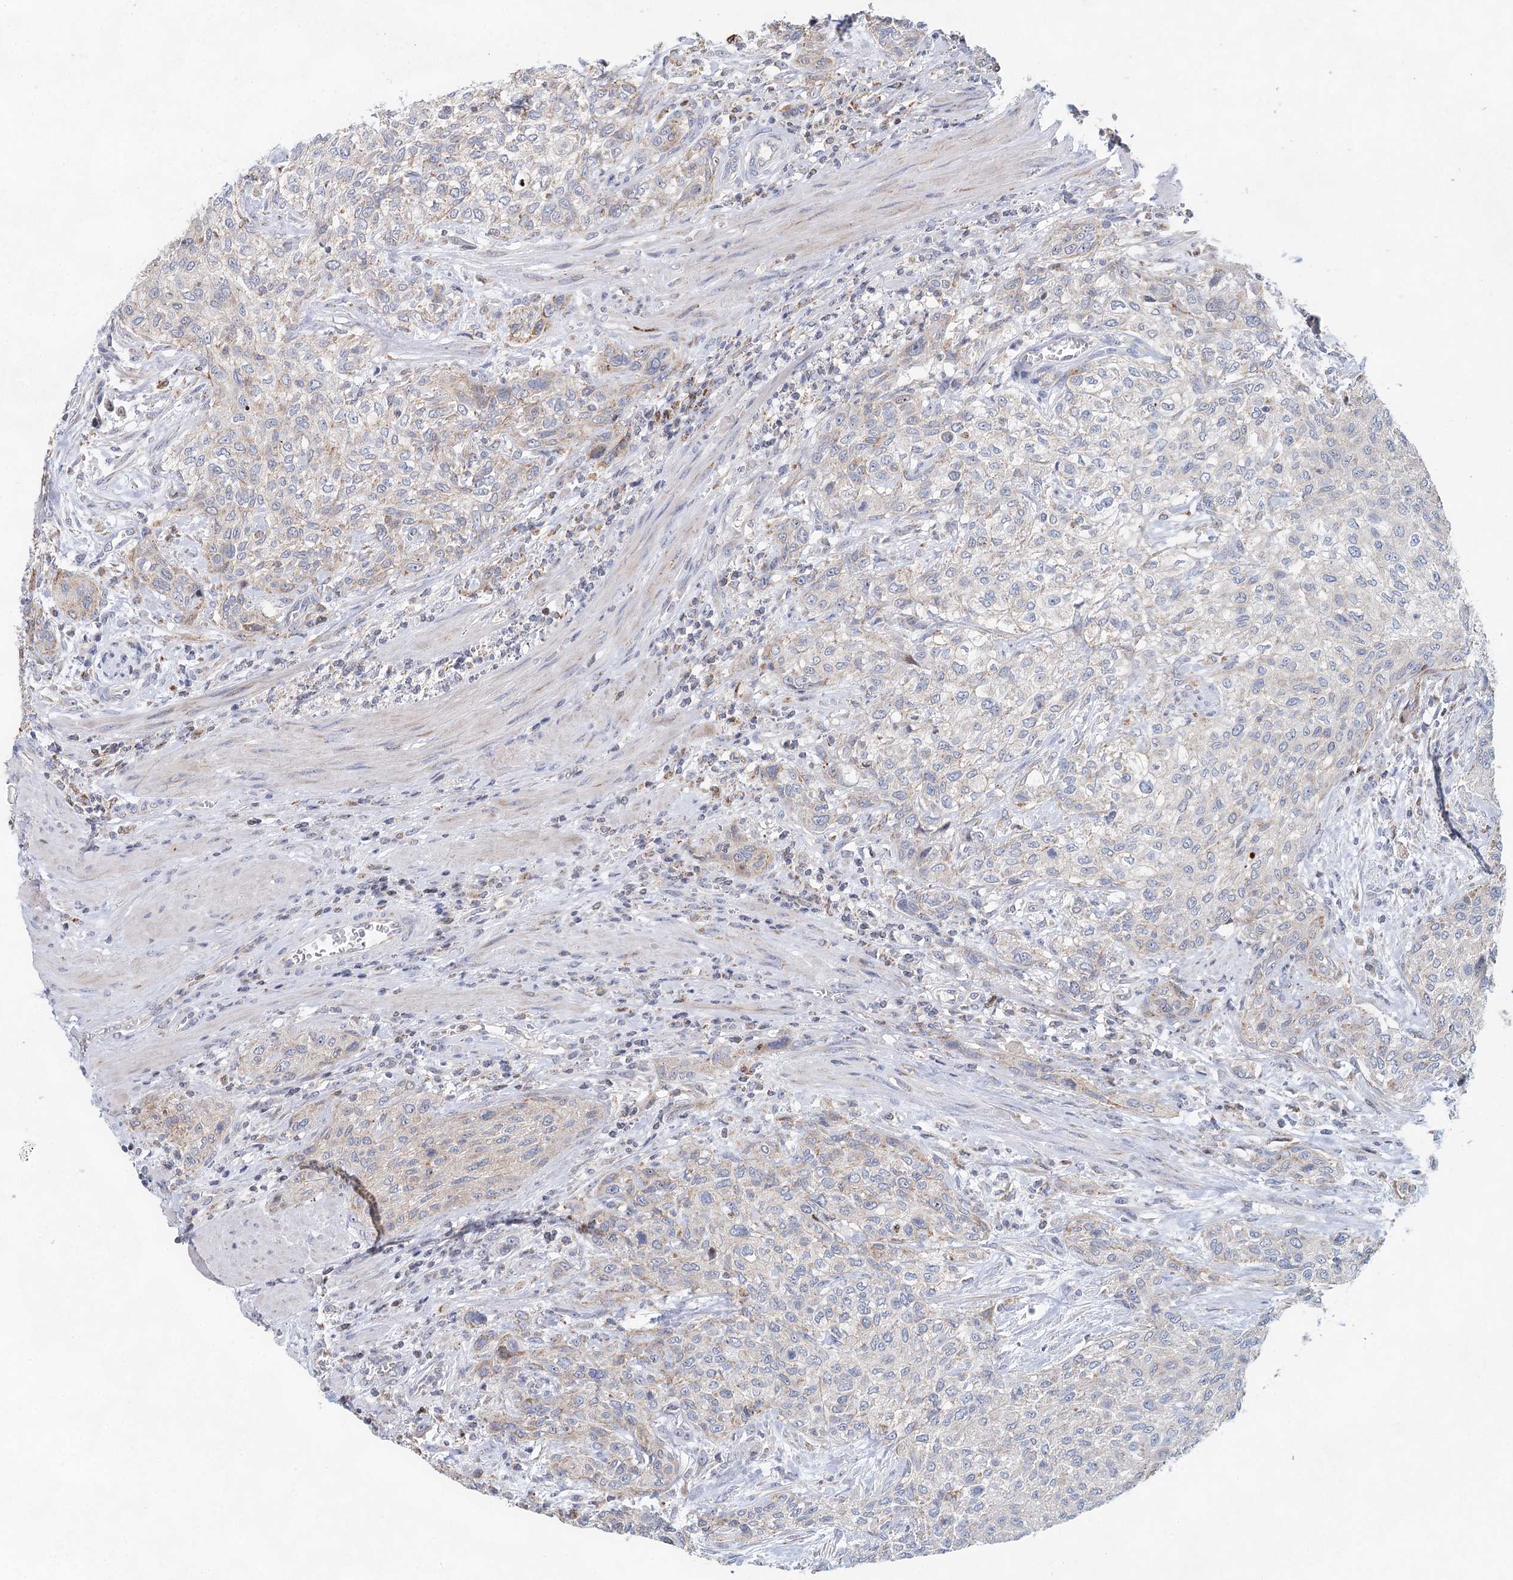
{"staining": {"intensity": "weak", "quantity": "<25%", "location": "cytoplasmic/membranous"}, "tissue": "urothelial cancer", "cell_type": "Tumor cells", "image_type": "cancer", "snomed": [{"axis": "morphology", "description": "Normal tissue, NOS"}, {"axis": "morphology", "description": "Urothelial carcinoma, NOS"}, {"axis": "topography", "description": "Urinary bladder"}, {"axis": "topography", "description": "Peripheral nerve tissue"}], "caption": "Human urothelial cancer stained for a protein using IHC displays no positivity in tumor cells.", "gene": "XPO6", "patient": {"sex": "male", "age": 35}}